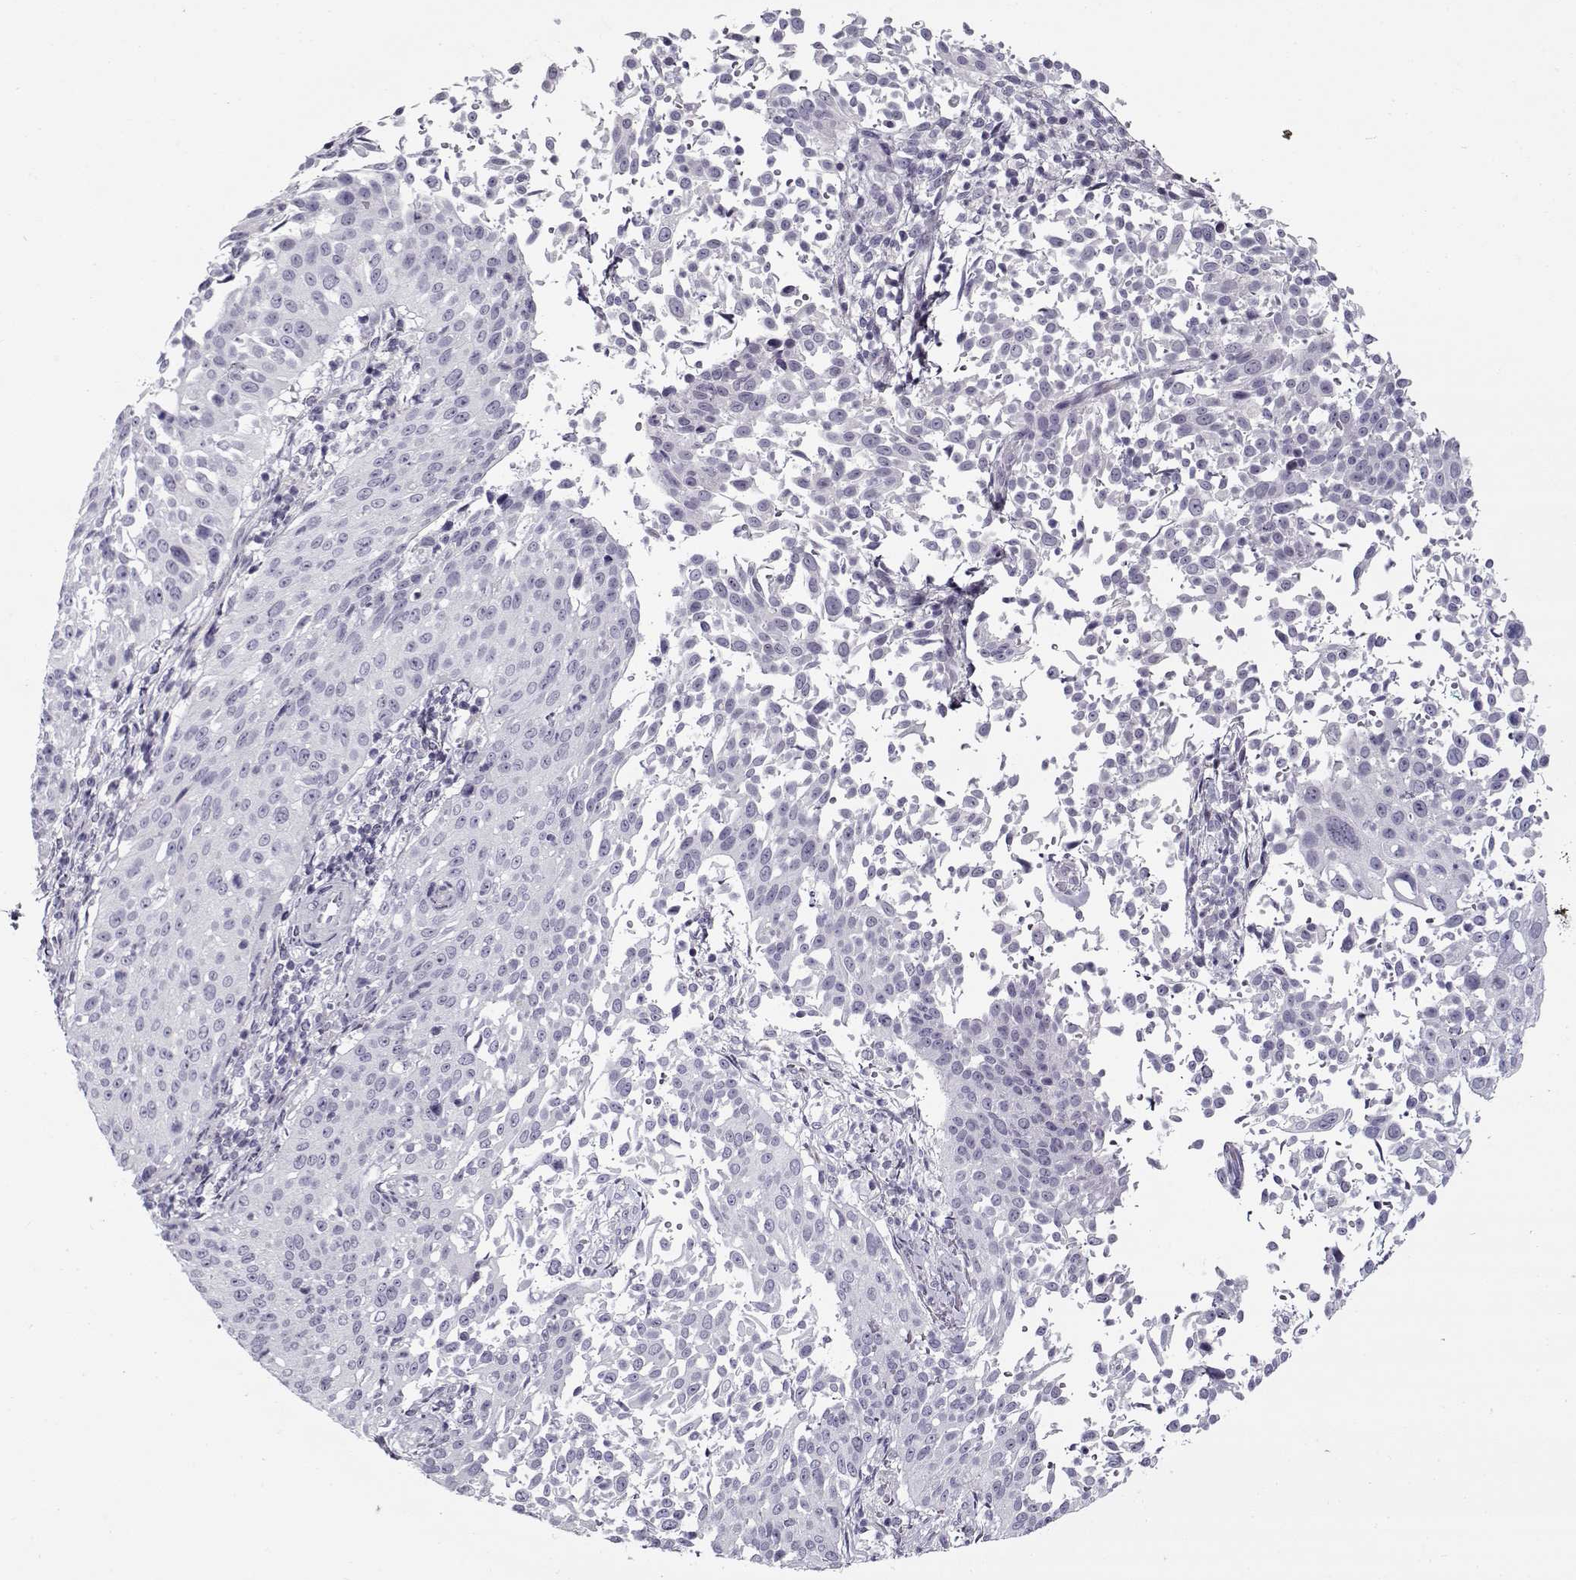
{"staining": {"intensity": "negative", "quantity": "none", "location": "none"}, "tissue": "cervical cancer", "cell_type": "Tumor cells", "image_type": "cancer", "snomed": [{"axis": "morphology", "description": "Squamous cell carcinoma, NOS"}, {"axis": "topography", "description": "Cervix"}], "caption": "A high-resolution histopathology image shows IHC staining of cervical cancer (squamous cell carcinoma), which displays no significant positivity in tumor cells.", "gene": "GAGE2A", "patient": {"sex": "female", "age": 26}}